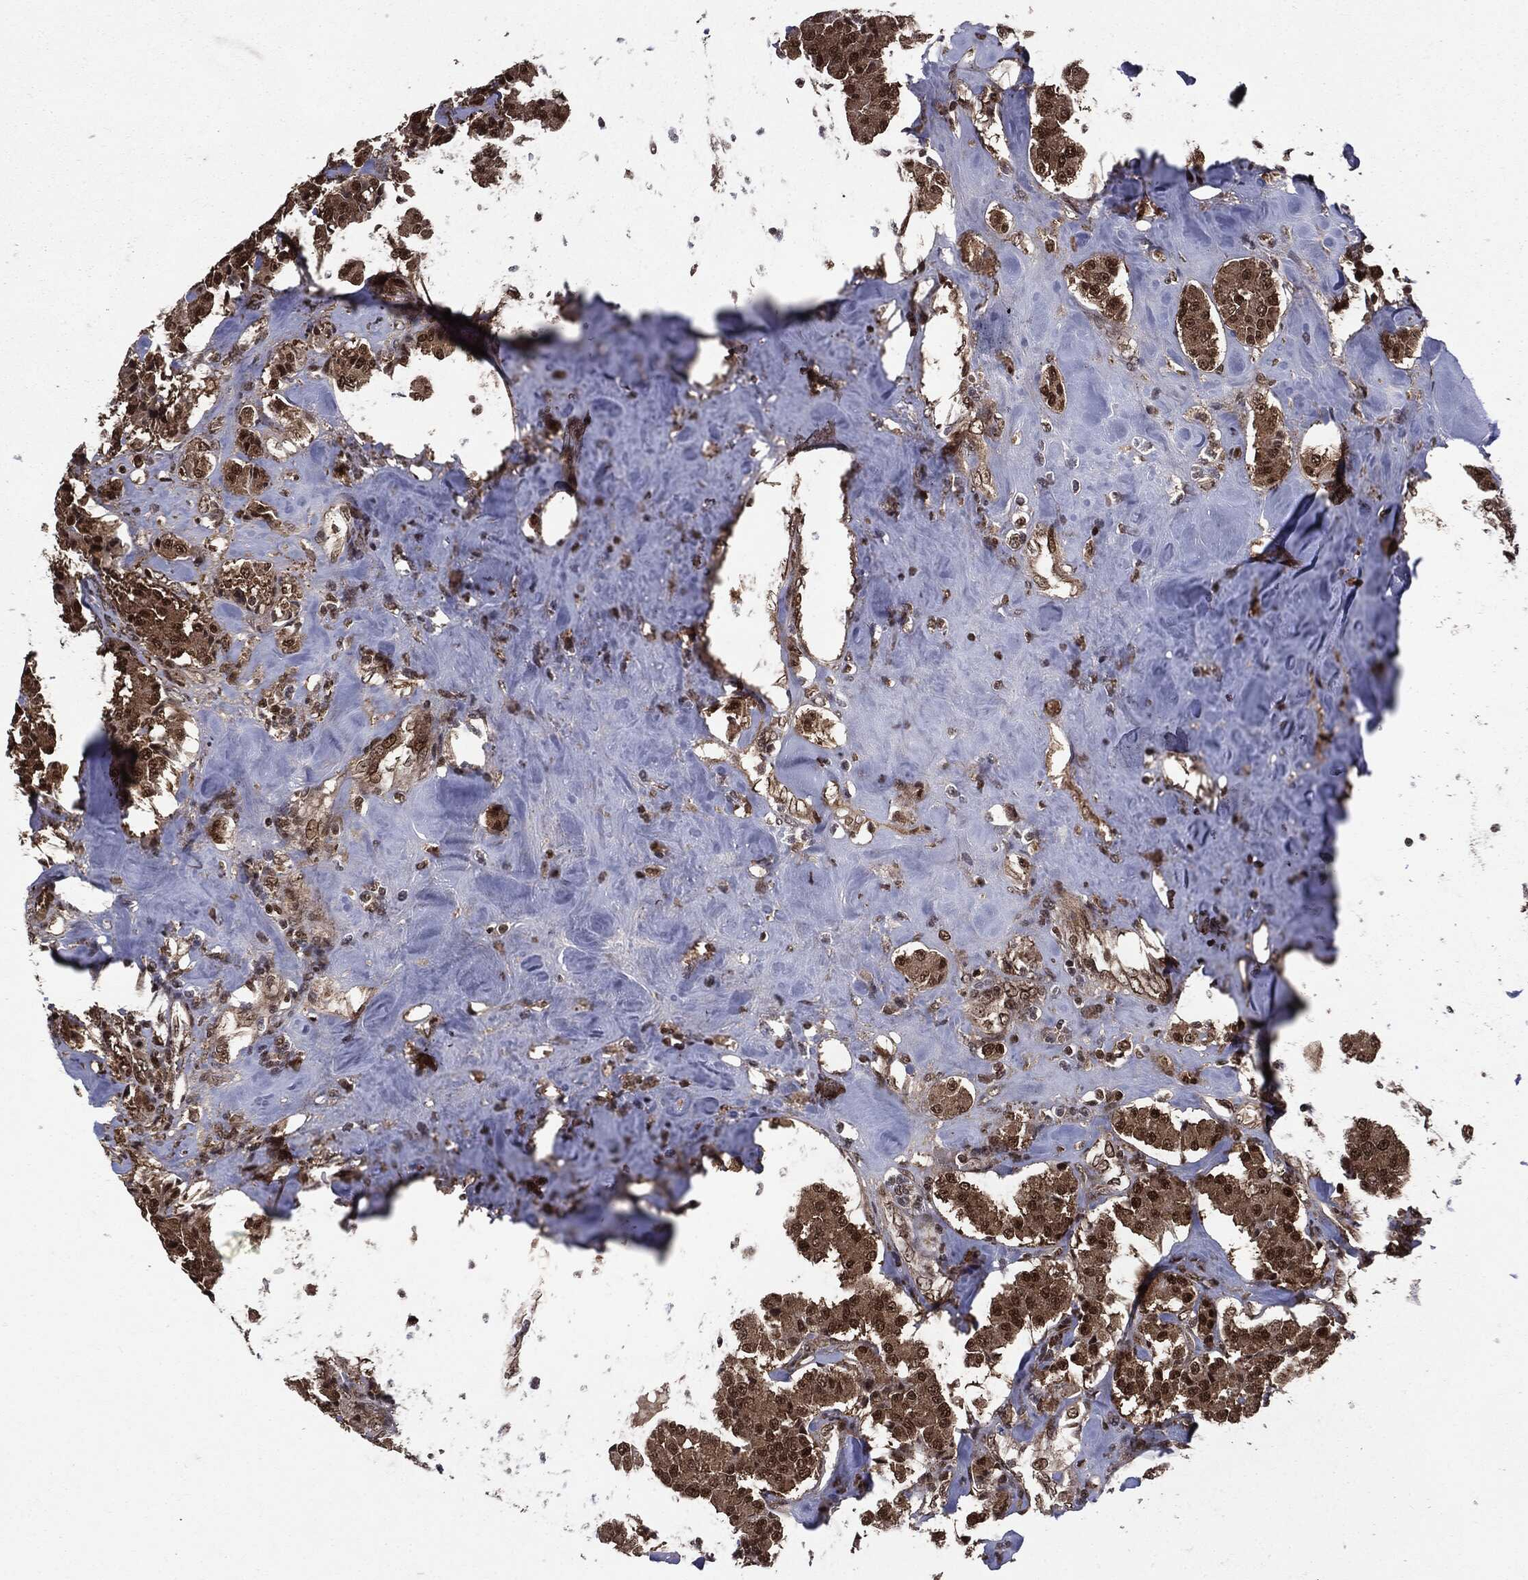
{"staining": {"intensity": "strong", "quantity": ">75%", "location": "cytoplasmic/membranous,nuclear"}, "tissue": "carcinoid", "cell_type": "Tumor cells", "image_type": "cancer", "snomed": [{"axis": "morphology", "description": "Carcinoid, malignant, NOS"}, {"axis": "topography", "description": "Pancreas"}], "caption": "This is an image of IHC staining of carcinoid, which shows strong expression in the cytoplasmic/membranous and nuclear of tumor cells.", "gene": "PTPA", "patient": {"sex": "male", "age": 41}}